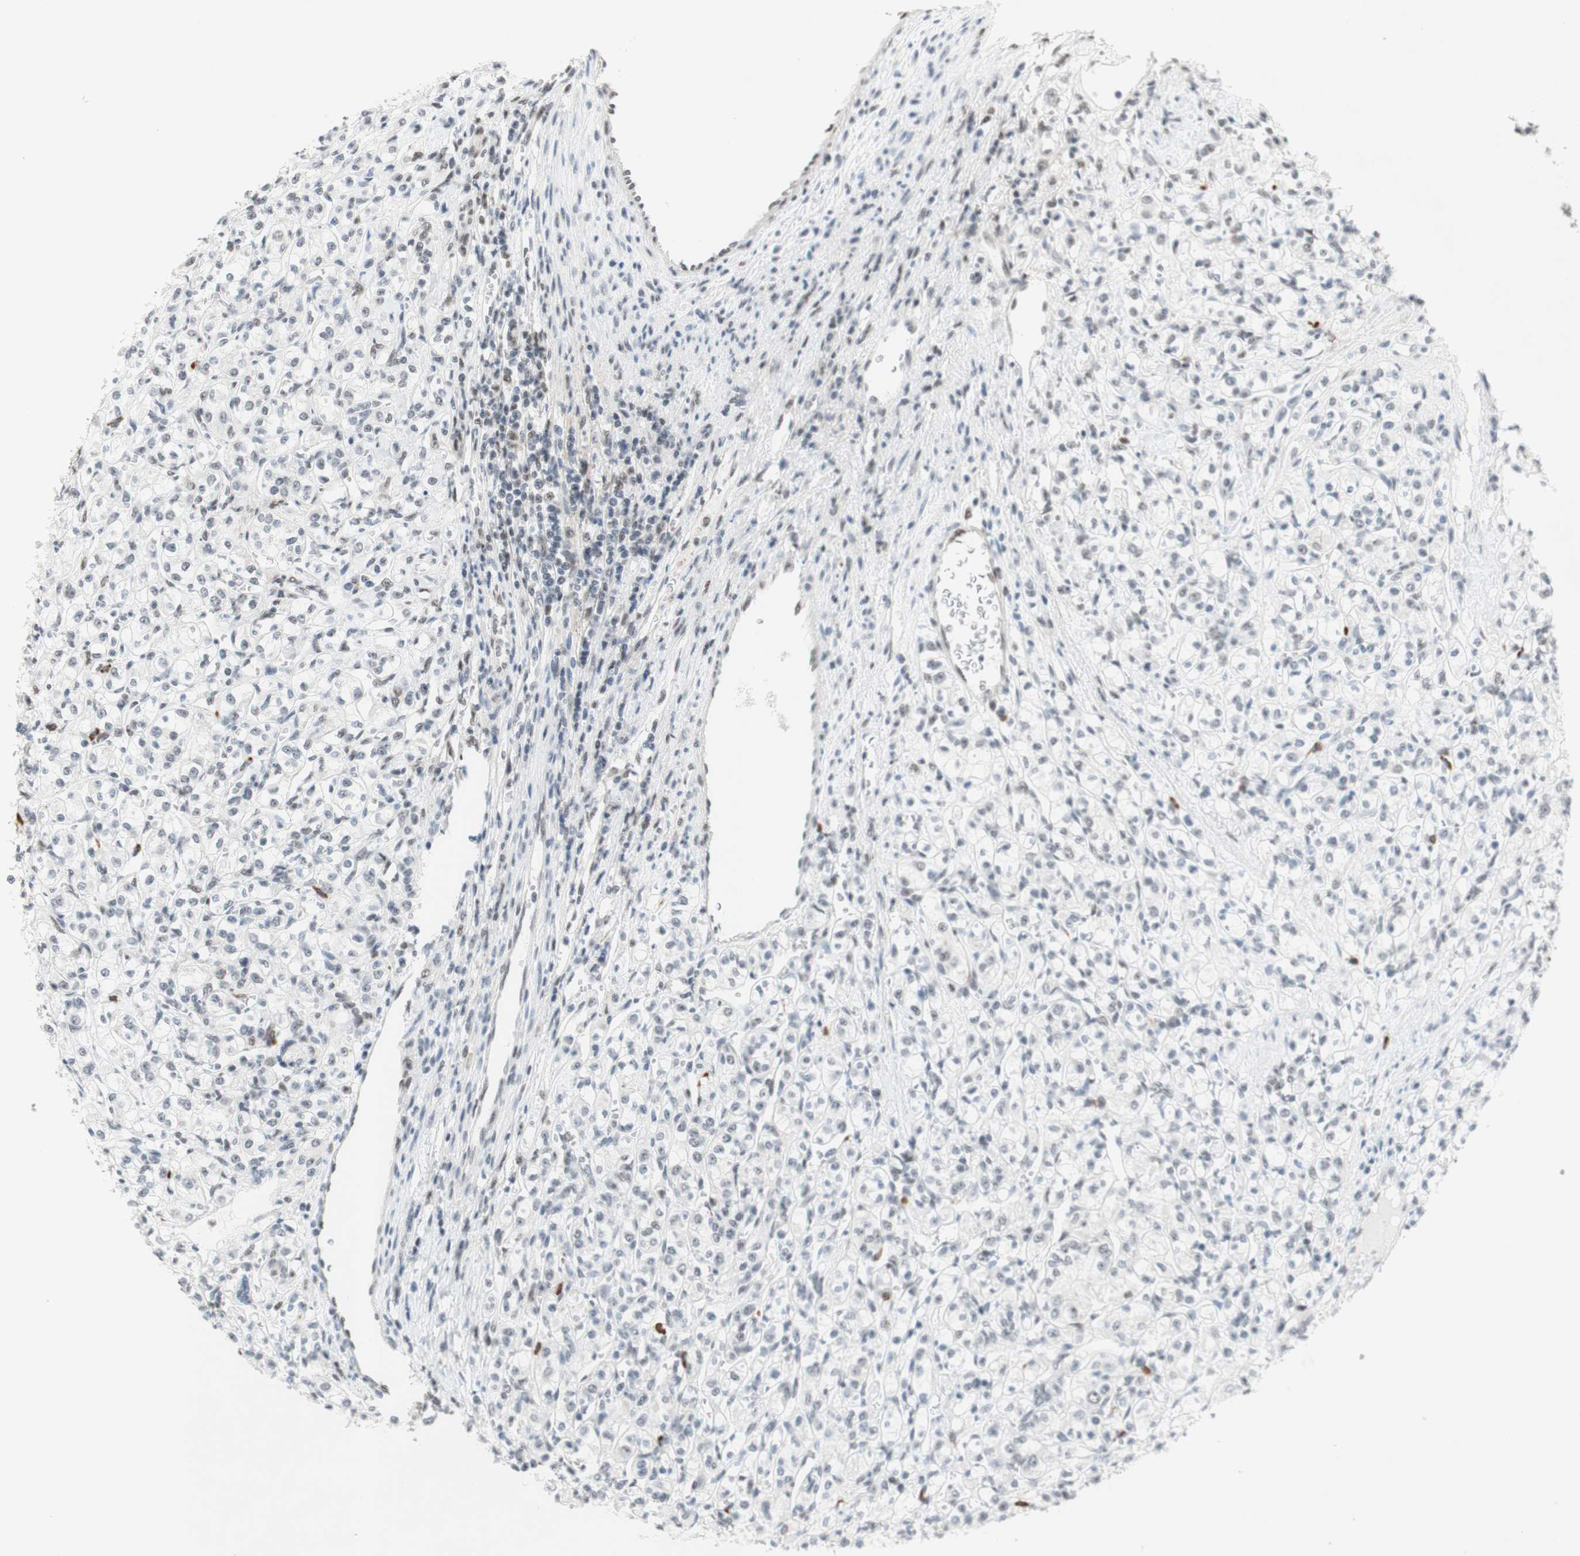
{"staining": {"intensity": "negative", "quantity": "none", "location": "none"}, "tissue": "renal cancer", "cell_type": "Tumor cells", "image_type": "cancer", "snomed": [{"axis": "morphology", "description": "Adenocarcinoma, NOS"}, {"axis": "topography", "description": "Kidney"}], "caption": "This is a micrograph of immunohistochemistry staining of renal adenocarcinoma, which shows no positivity in tumor cells.", "gene": "PRPF19", "patient": {"sex": "male", "age": 77}}